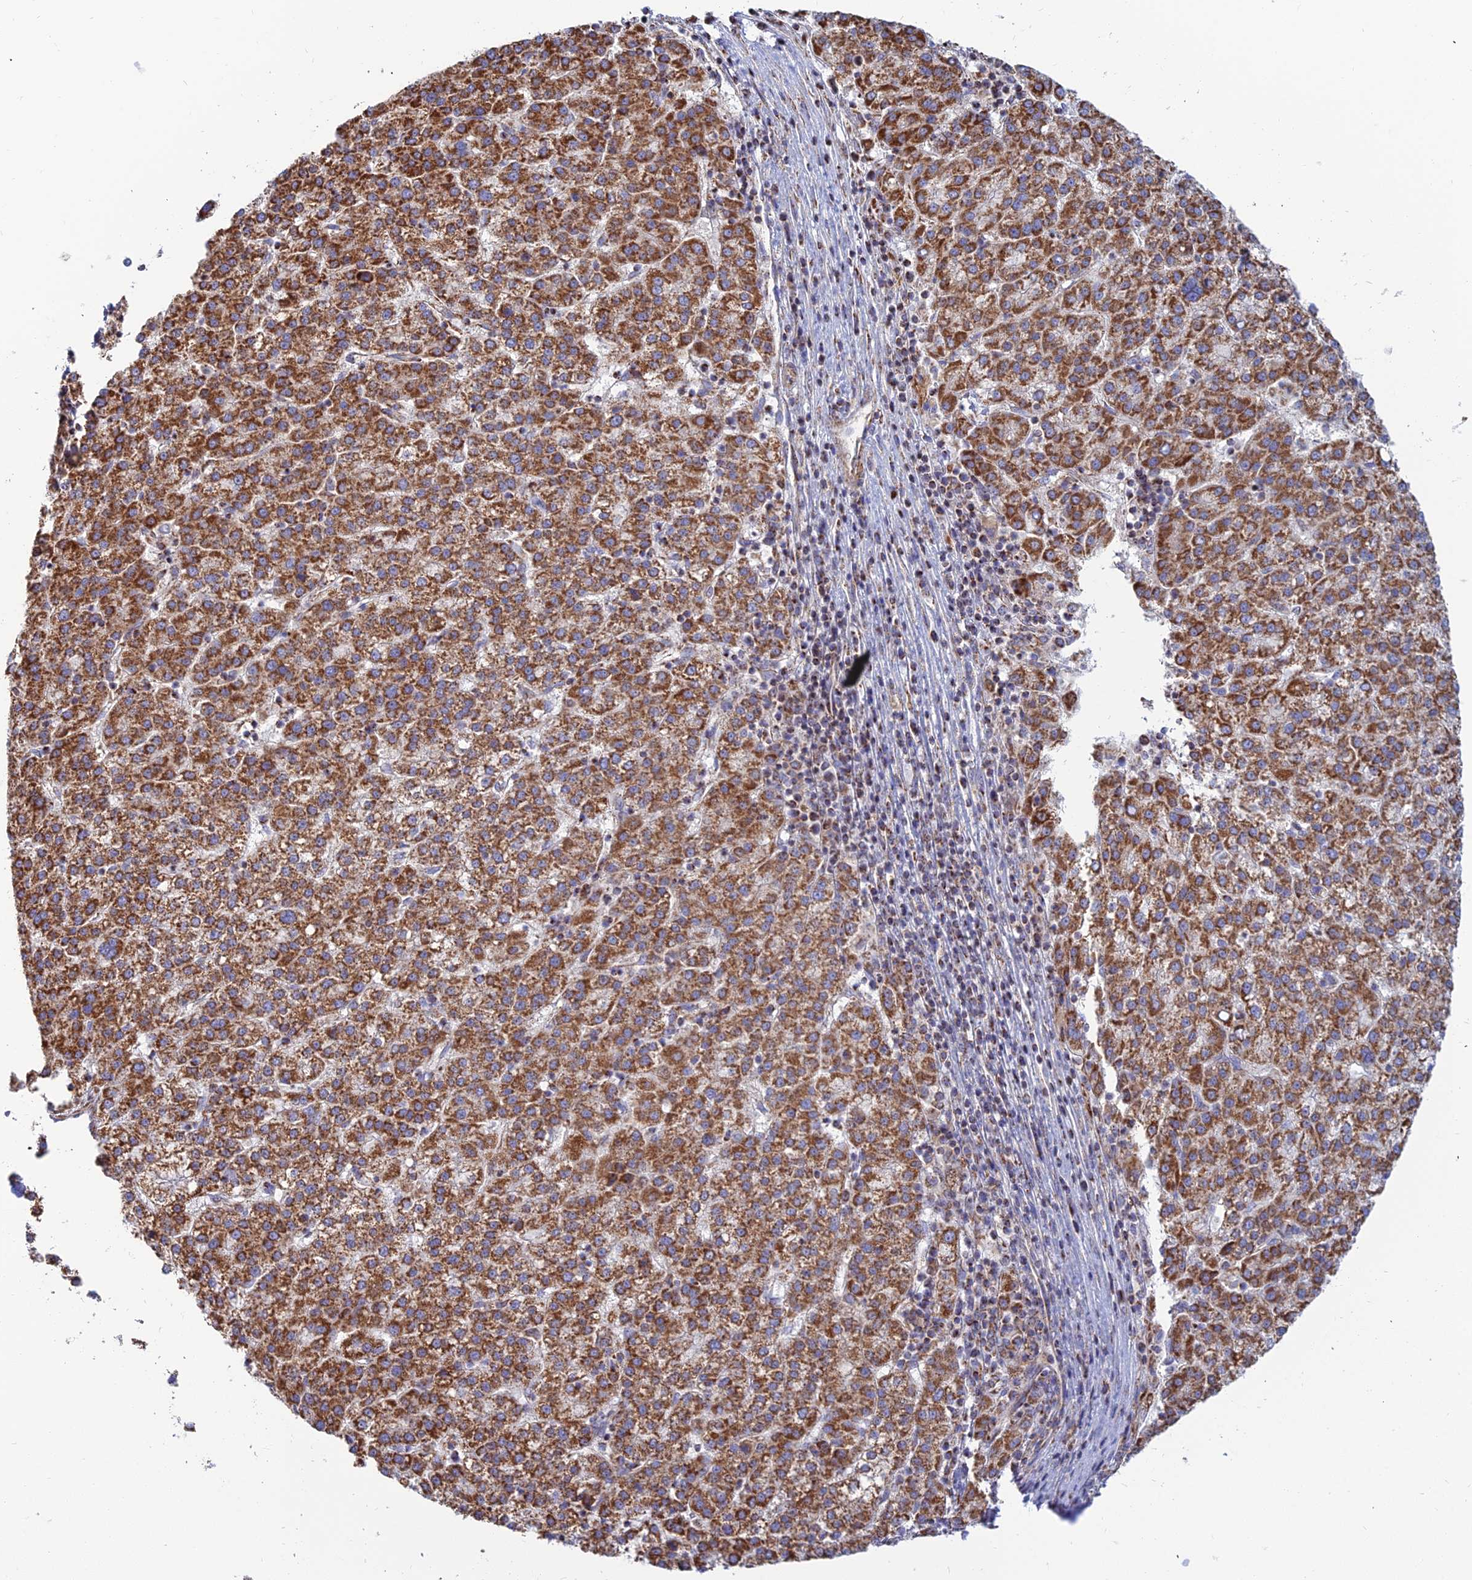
{"staining": {"intensity": "strong", "quantity": ">75%", "location": "cytoplasmic/membranous"}, "tissue": "liver cancer", "cell_type": "Tumor cells", "image_type": "cancer", "snomed": [{"axis": "morphology", "description": "Carcinoma, Hepatocellular, NOS"}, {"axis": "topography", "description": "Liver"}], "caption": "An IHC image of tumor tissue is shown. Protein staining in brown shows strong cytoplasmic/membranous positivity in liver hepatocellular carcinoma within tumor cells.", "gene": "SLC35F4", "patient": {"sex": "female", "age": 58}}